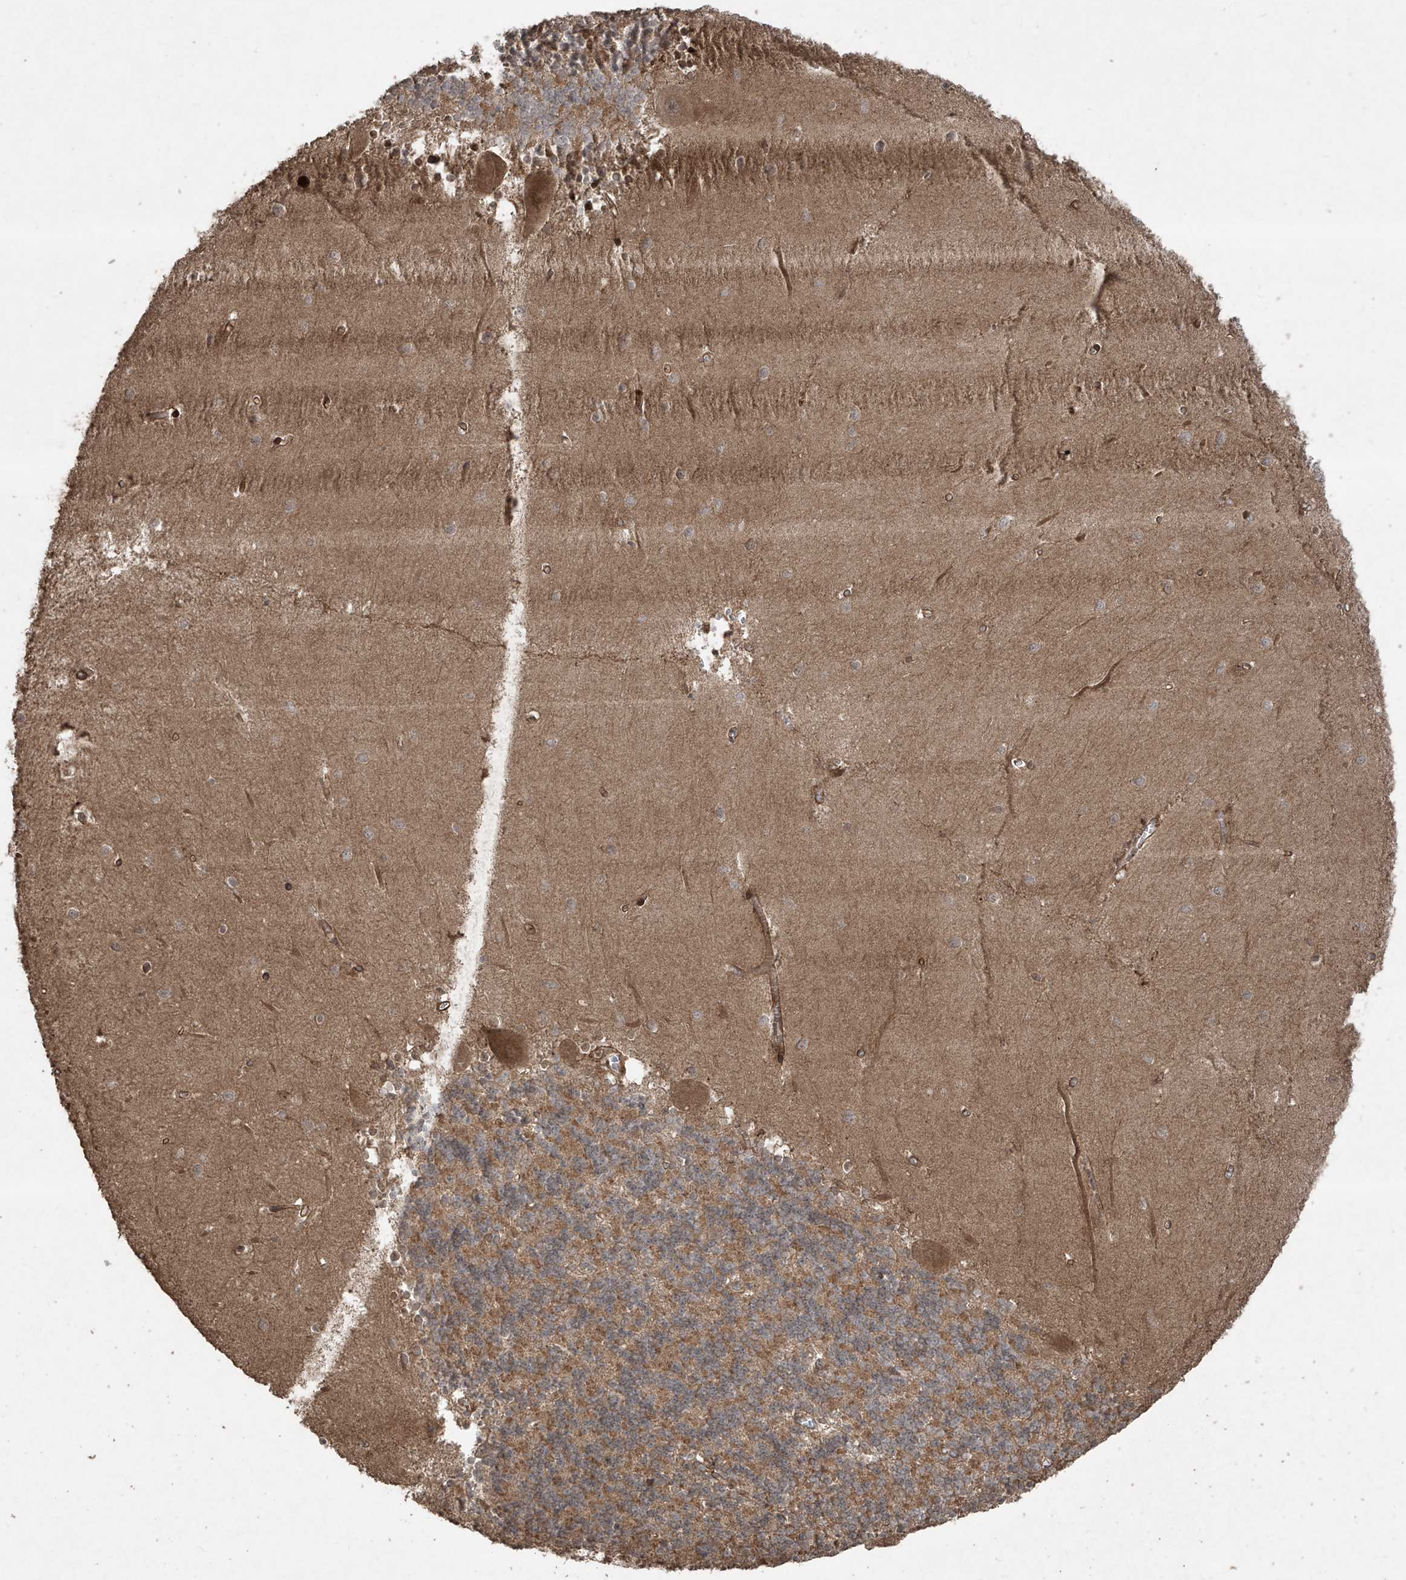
{"staining": {"intensity": "weak", "quantity": "<25%", "location": "cytoplasmic/membranous"}, "tissue": "cerebellum", "cell_type": "Cells in granular layer", "image_type": "normal", "snomed": [{"axis": "morphology", "description": "Normal tissue, NOS"}, {"axis": "topography", "description": "Cerebellum"}], "caption": "High power microscopy image of an IHC micrograph of unremarkable cerebellum, revealing no significant staining in cells in granular layer. (Stains: DAB (3,3'-diaminobenzidine) IHC with hematoxylin counter stain, Microscopy: brightfield microscopy at high magnification).", "gene": "PGPEP1", "patient": {"sex": "male", "age": 37}}